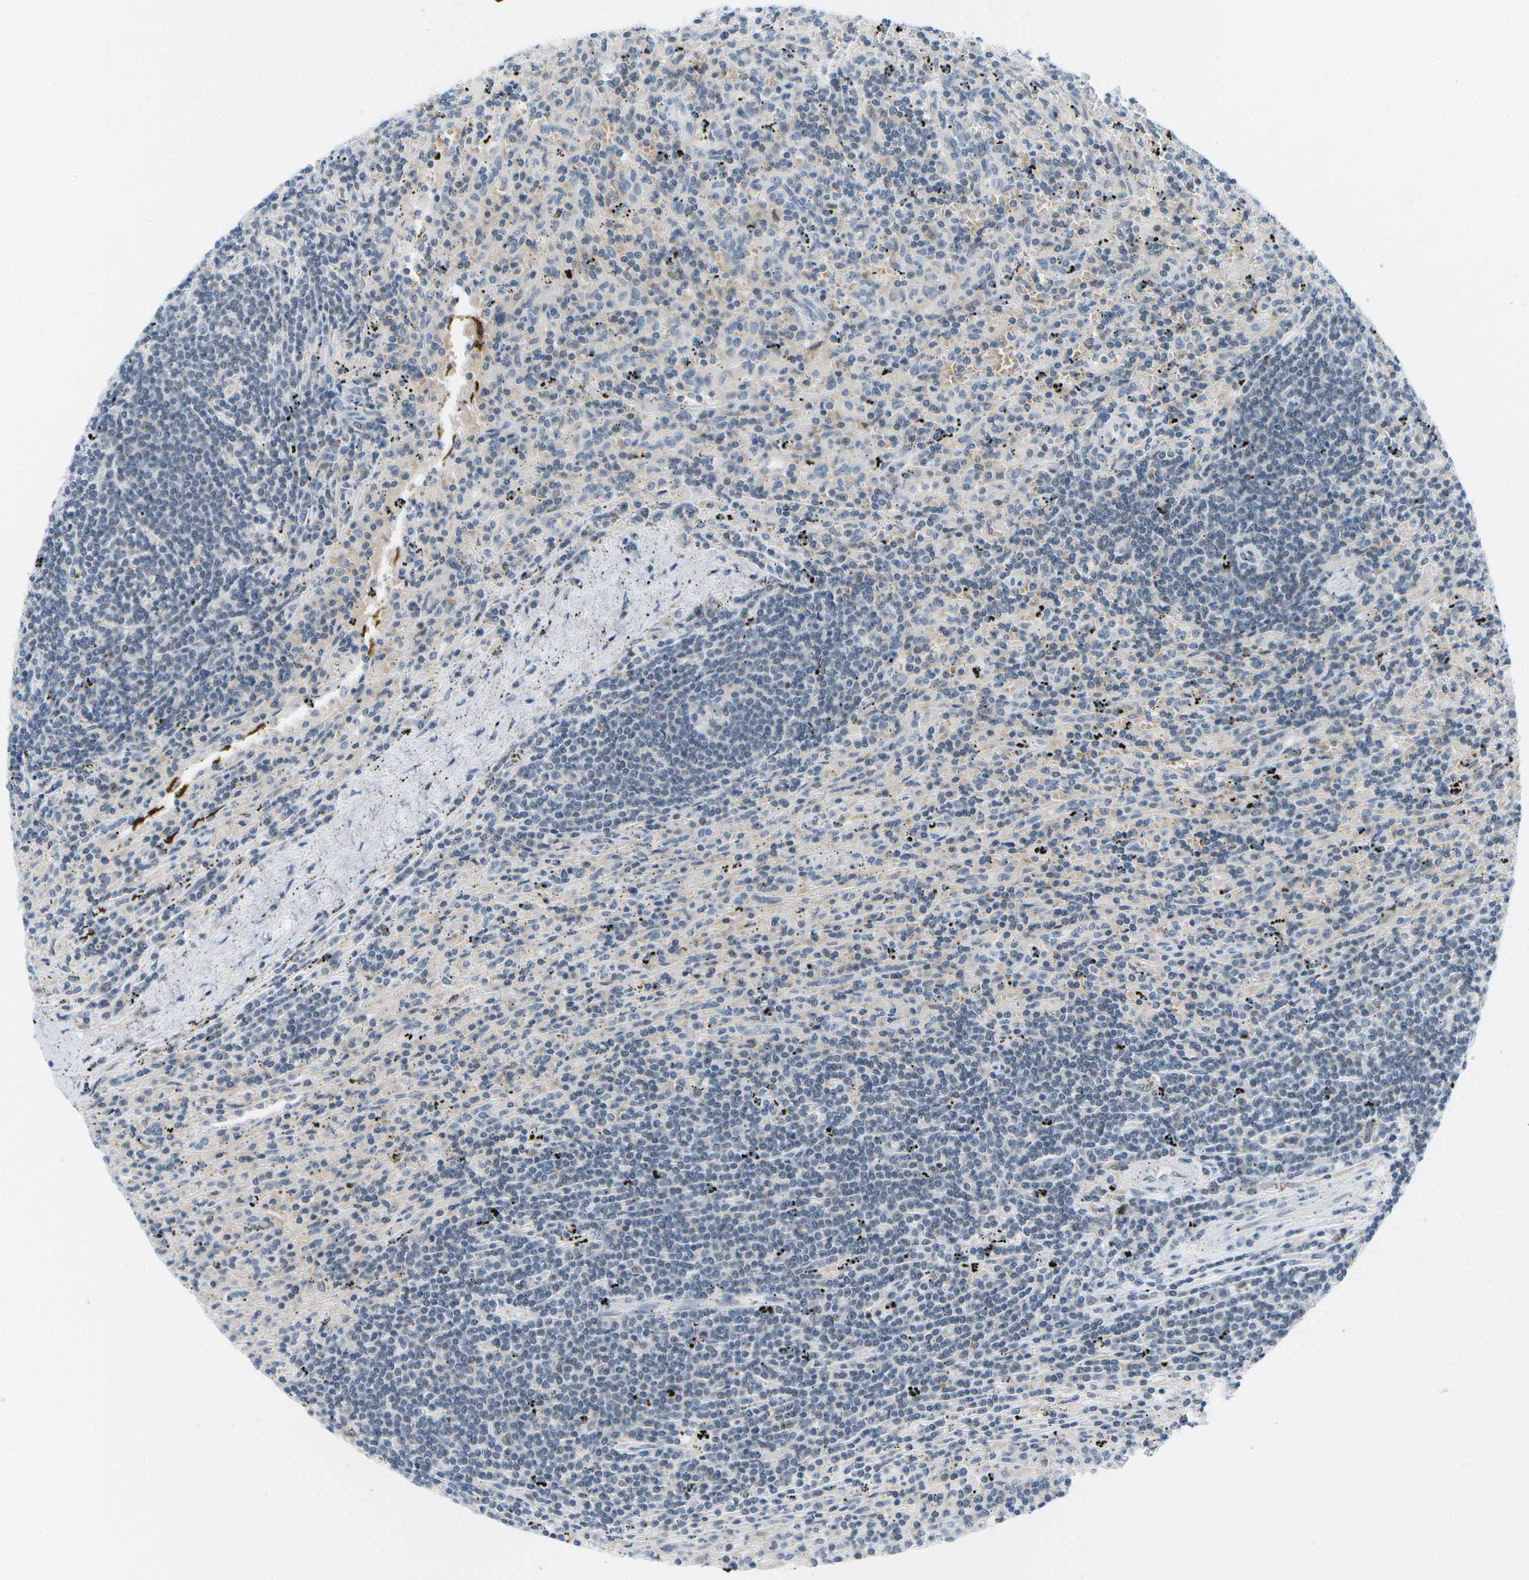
{"staining": {"intensity": "negative", "quantity": "none", "location": "none"}, "tissue": "lymphoma", "cell_type": "Tumor cells", "image_type": "cancer", "snomed": [{"axis": "morphology", "description": "Malignant lymphoma, non-Hodgkin's type, Low grade"}, {"axis": "topography", "description": "Spleen"}], "caption": "This image is of malignant lymphoma, non-Hodgkin's type (low-grade) stained with IHC to label a protein in brown with the nuclei are counter-stained blue. There is no staining in tumor cells.", "gene": "PITHD1", "patient": {"sex": "male", "age": 76}}